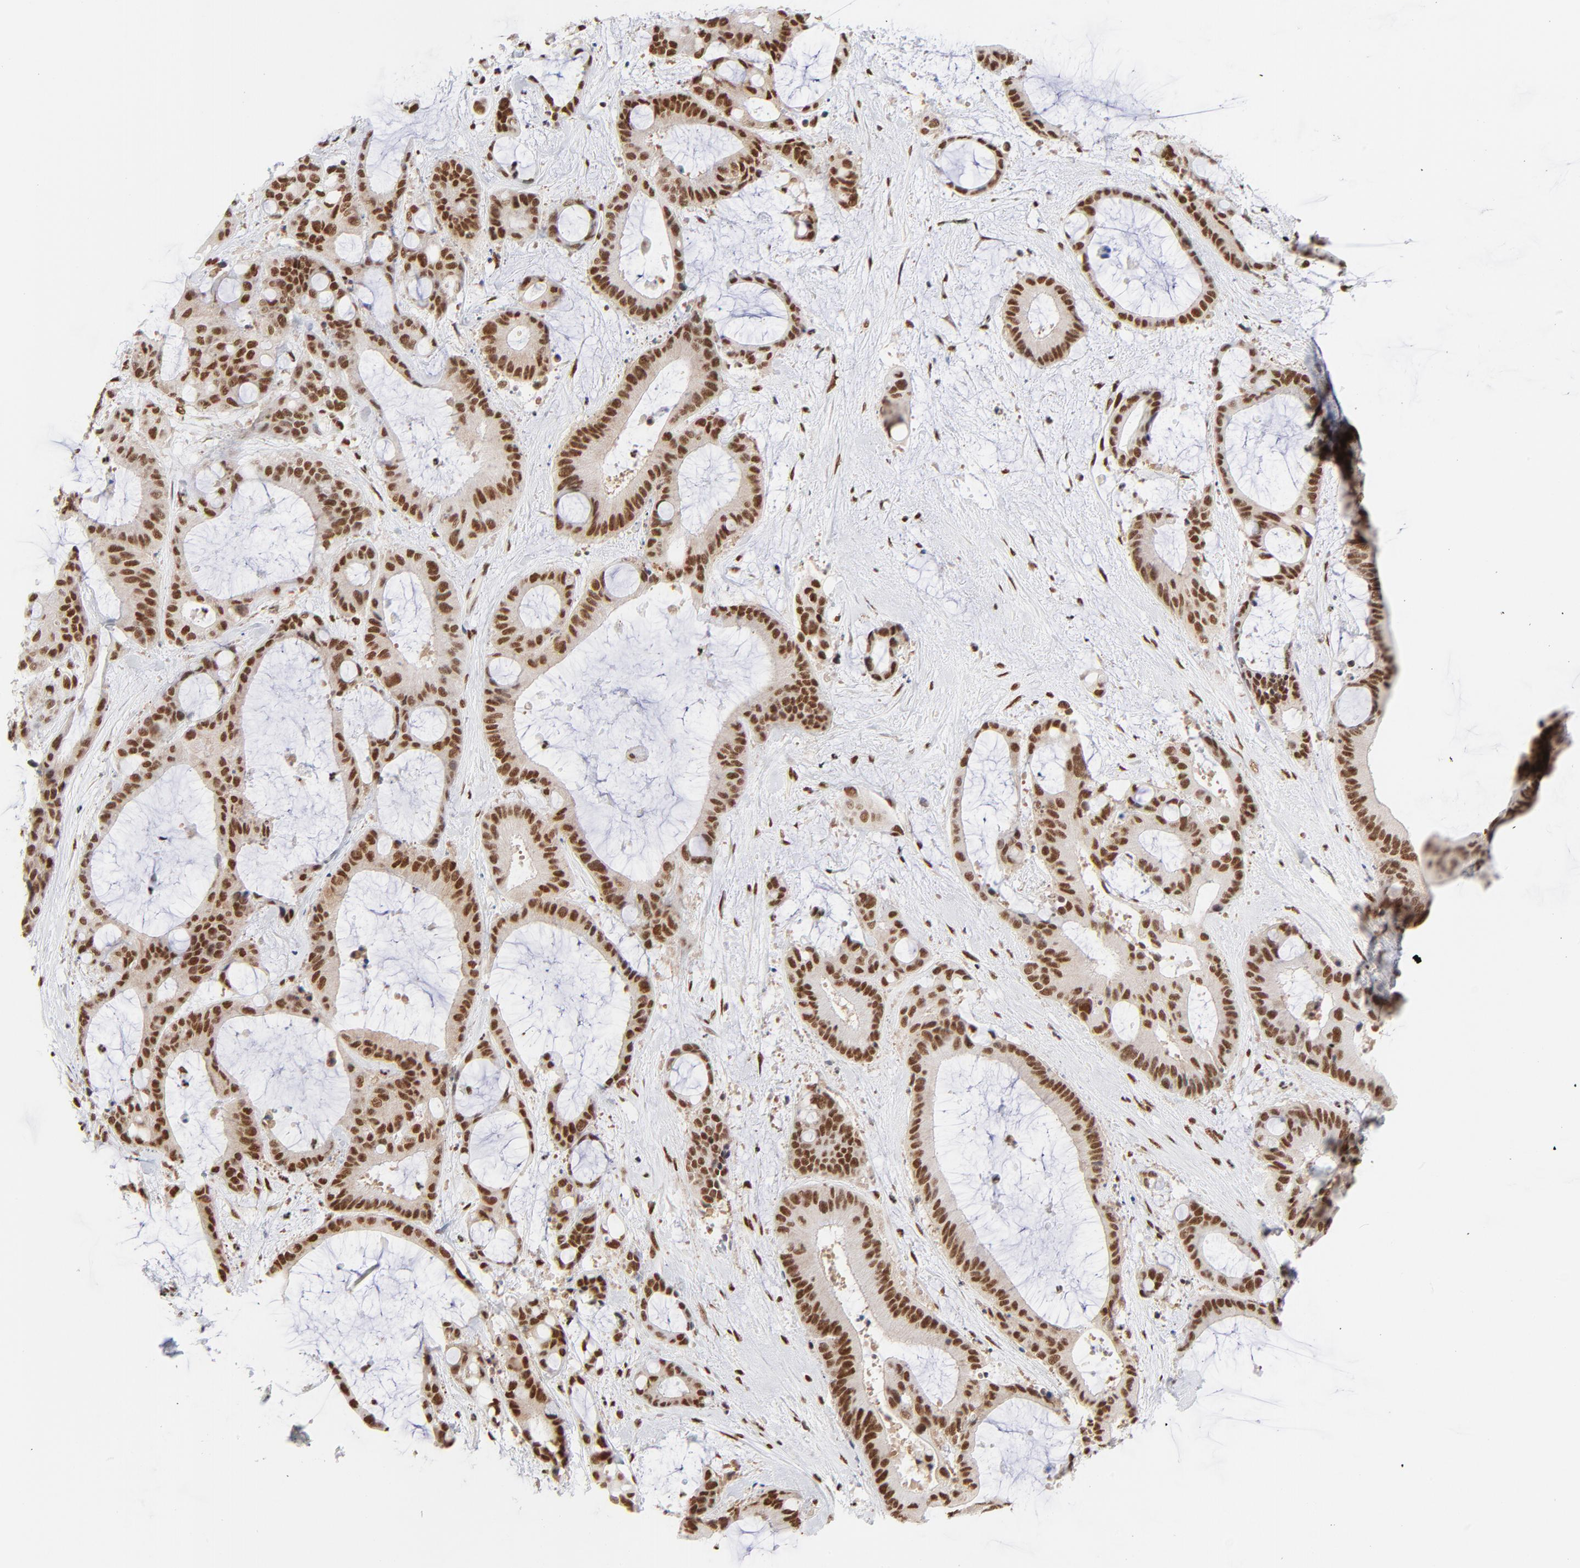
{"staining": {"intensity": "strong", "quantity": ">75%", "location": "nuclear"}, "tissue": "liver cancer", "cell_type": "Tumor cells", "image_type": "cancer", "snomed": [{"axis": "morphology", "description": "Cholangiocarcinoma"}, {"axis": "topography", "description": "Liver"}], "caption": "Strong nuclear positivity is appreciated in approximately >75% of tumor cells in liver cholangiocarcinoma. (Stains: DAB in brown, nuclei in blue, Microscopy: brightfield microscopy at high magnification).", "gene": "CREB1", "patient": {"sex": "female", "age": 73}}